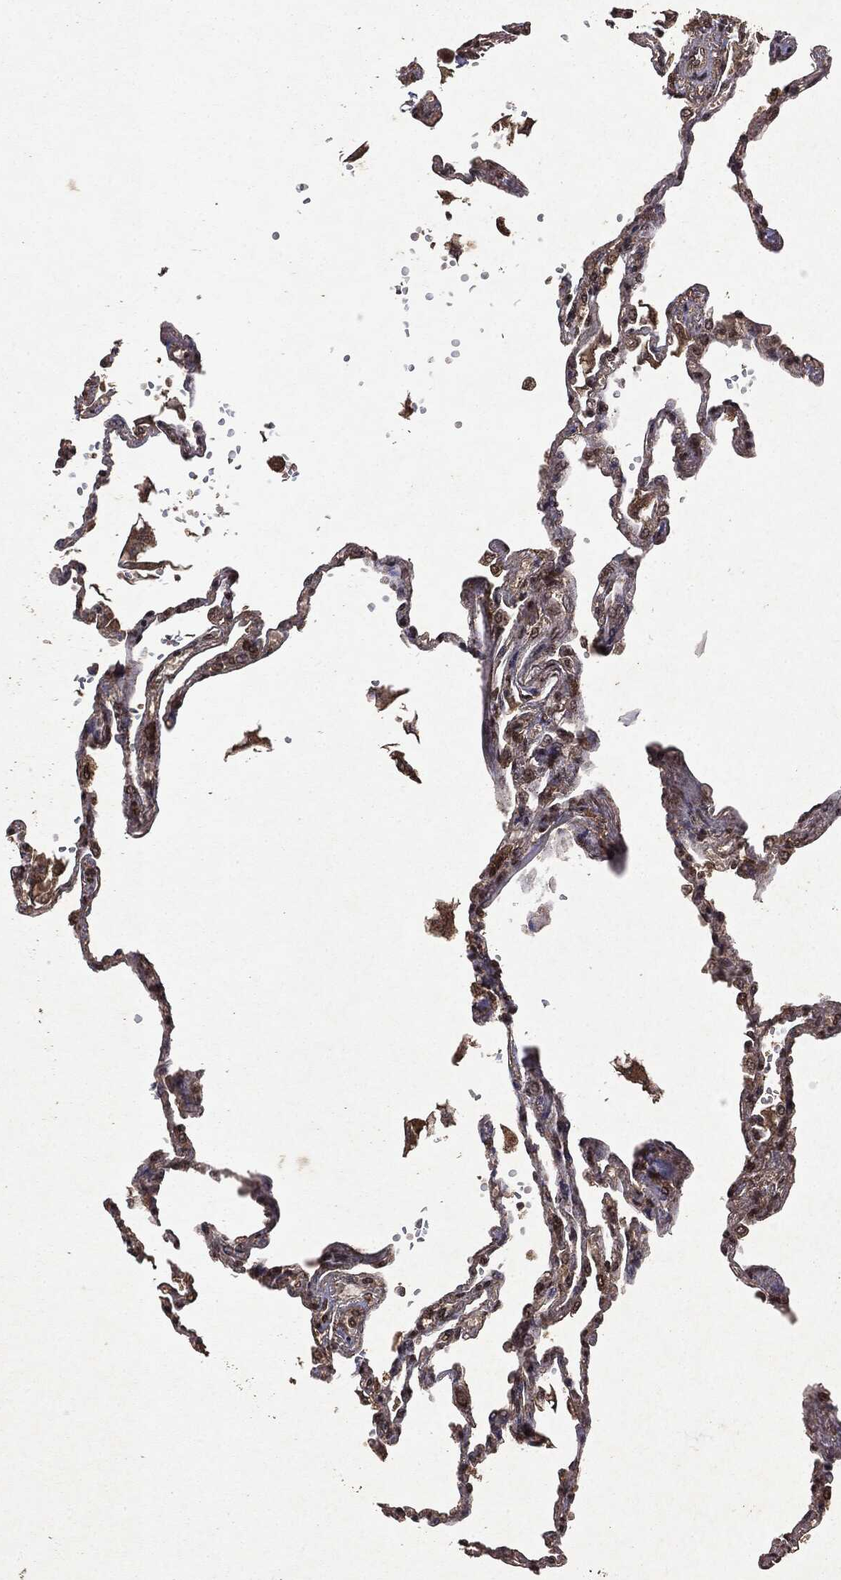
{"staining": {"intensity": "moderate", "quantity": "25%-75%", "location": "cytoplasmic/membranous,nuclear"}, "tissue": "lung", "cell_type": "Alveolar cells", "image_type": "normal", "snomed": [{"axis": "morphology", "description": "Normal tissue, NOS"}, {"axis": "topography", "description": "Lung"}], "caption": "Benign lung displays moderate cytoplasmic/membranous,nuclear positivity in about 25%-75% of alveolar cells, visualized by immunohistochemistry. The staining is performed using DAB brown chromogen to label protein expression. The nuclei are counter-stained blue using hematoxylin.", "gene": "PEBP1", "patient": {"sex": "male", "age": 78}}